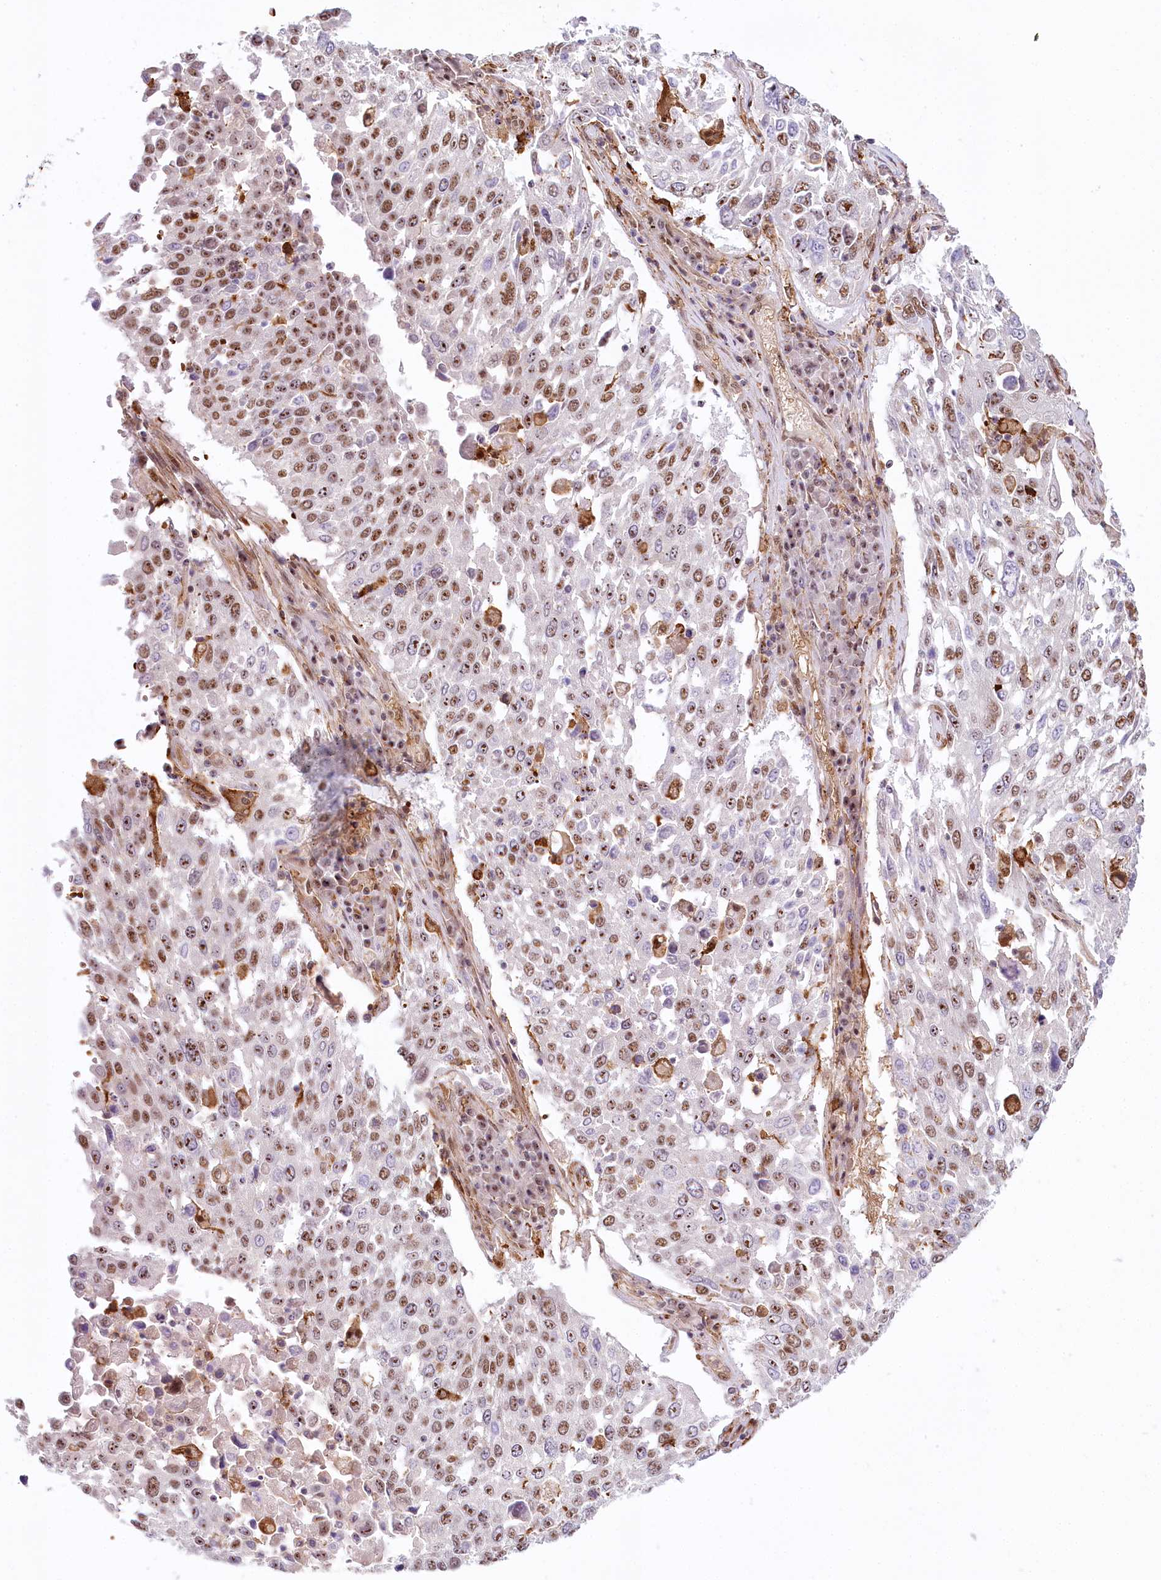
{"staining": {"intensity": "moderate", "quantity": ">75%", "location": "nuclear"}, "tissue": "lung cancer", "cell_type": "Tumor cells", "image_type": "cancer", "snomed": [{"axis": "morphology", "description": "Squamous cell carcinoma, NOS"}, {"axis": "topography", "description": "Lung"}], "caption": "Protein expression analysis of human lung cancer reveals moderate nuclear positivity in approximately >75% of tumor cells.", "gene": "TUBGCP2", "patient": {"sex": "male", "age": 65}}